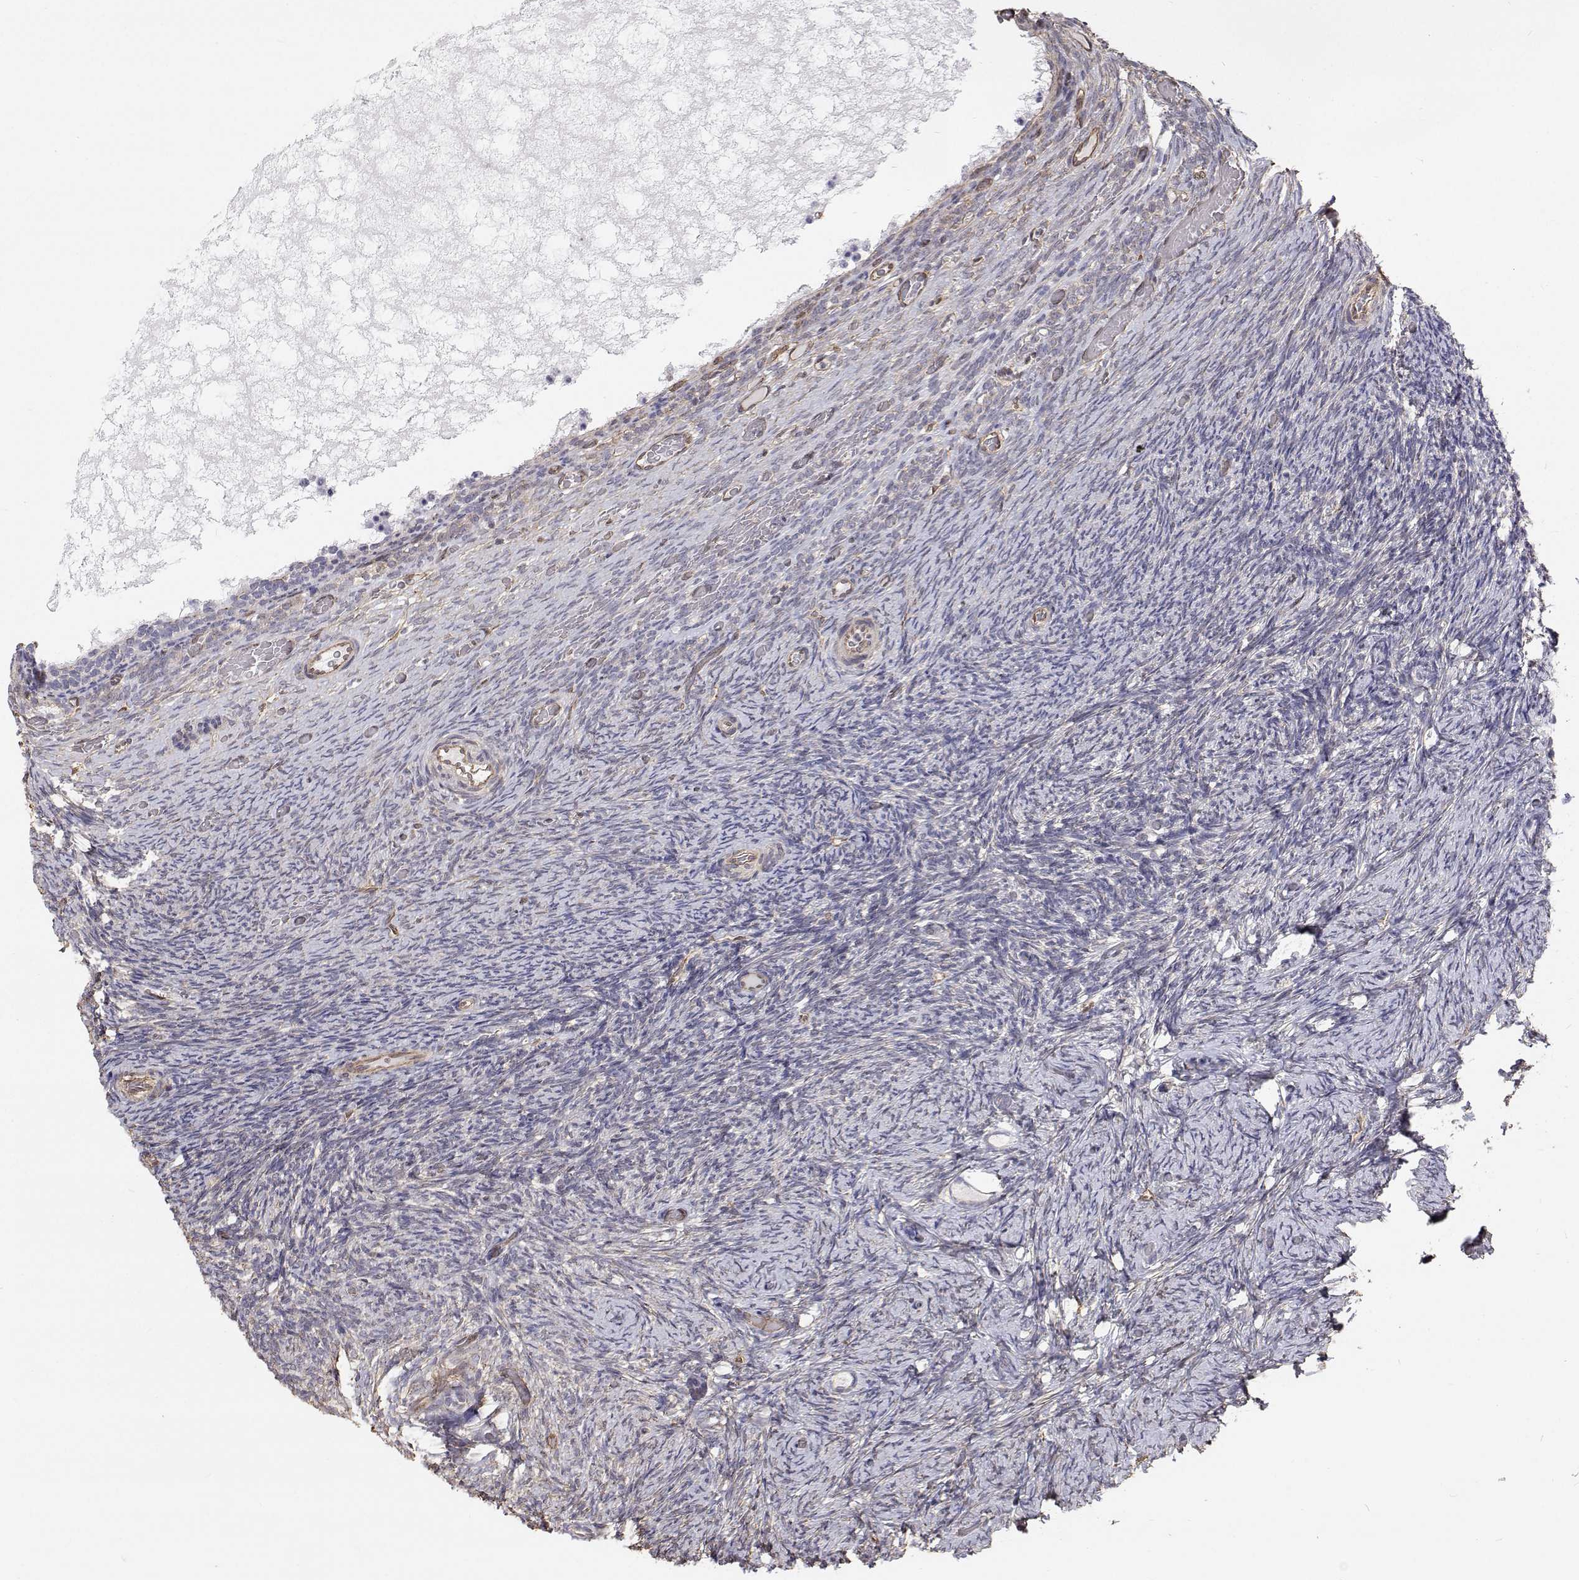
{"staining": {"intensity": "negative", "quantity": "none", "location": "none"}, "tissue": "ovary", "cell_type": "Follicle cells", "image_type": "normal", "snomed": [{"axis": "morphology", "description": "Normal tissue, NOS"}, {"axis": "topography", "description": "Ovary"}], "caption": "Immunohistochemistry (IHC) of normal human ovary demonstrates no positivity in follicle cells.", "gene": "GSDMA", "patient": {"sex": "female", "age": 34}}